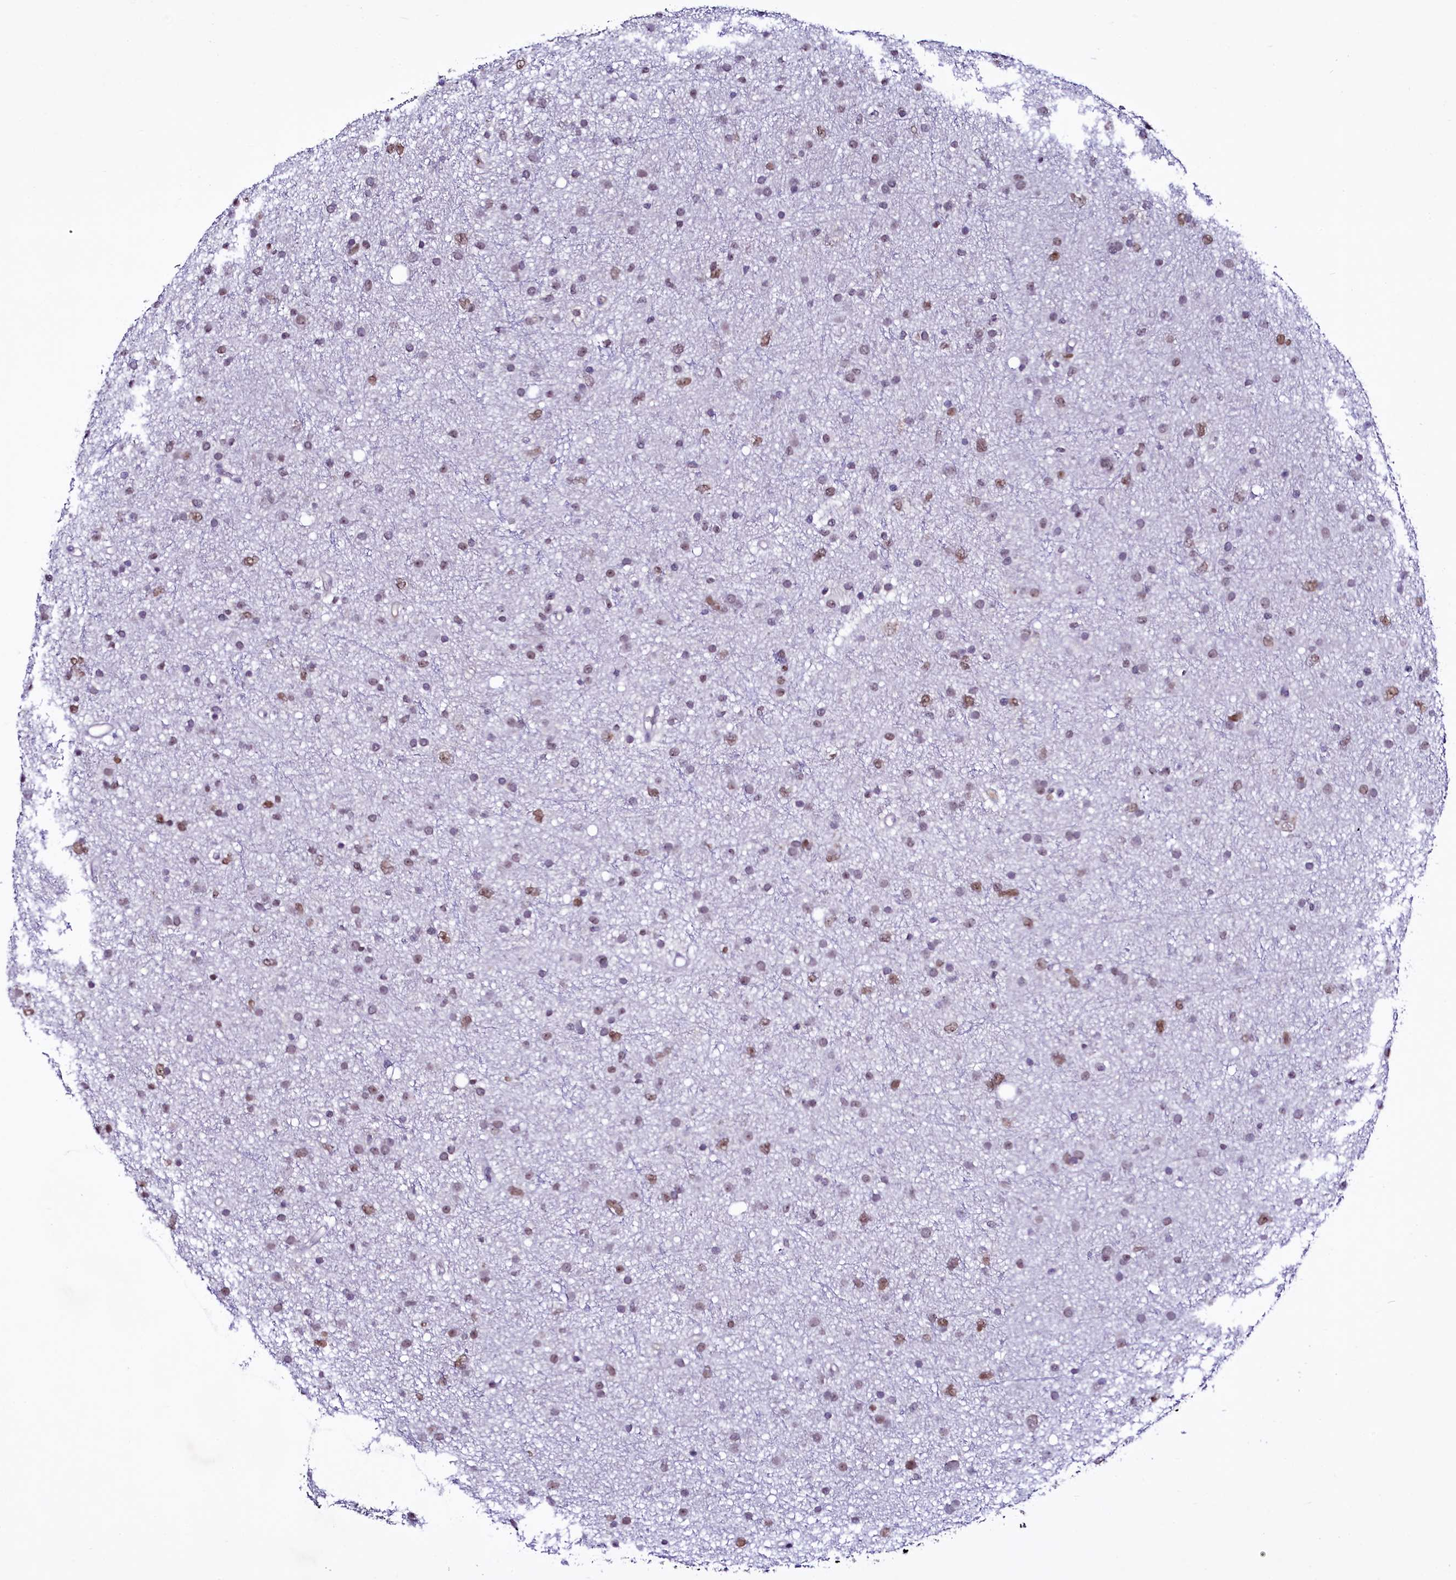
{"staining": {"intensity": "moderate", "quantity": "<25%", "location": "nuclear"}, "tissue": "glioma", "cell_type": "Tumor cells", "image_type": "cancer", "snomed": [{"axis": "morphology", "description": "Glioma, malignant, Low grade"}, {"axis": "topography", "description": "Cerebral cortex"}], "caption": "Immunohistochemistry (IHC) micrograph of neoplastic tissue: human malignant glioma (low-grade) stained using immunohistochemistry (IHC) demonstrates low levels of moderate protein expression localized specifically in the nuclear of tumor cells, appearing as a nuclear brown color.", "gene": "LEUTX", "patient": {"sex": "female", "age": 39}}